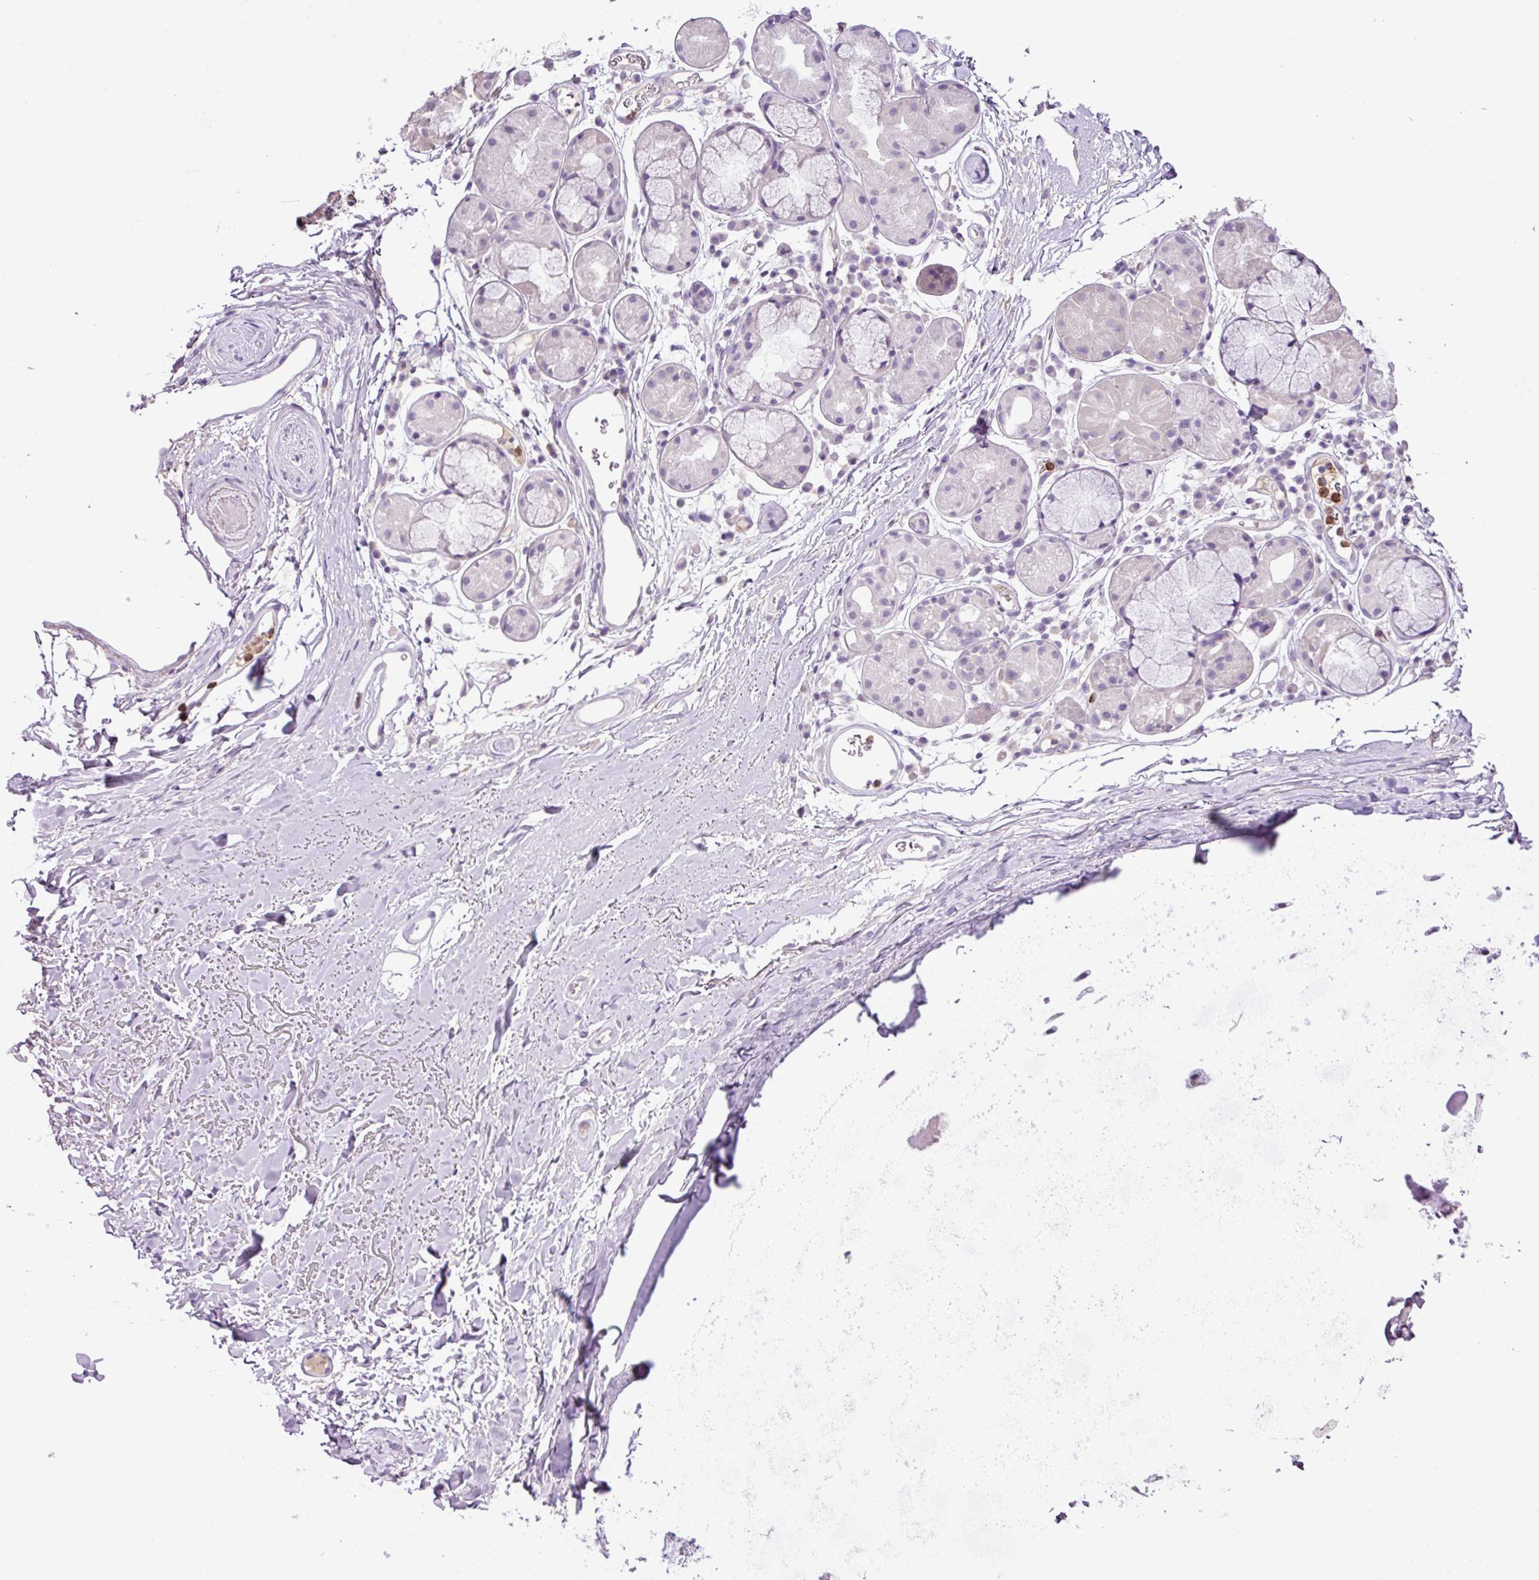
{"staining": {"intensity": "negative", "quantity": "none", "location": "none"}, "tissue": "adipose tissue", "cell_type": "Adipocytes", "image_type": "normal", "snomed": [{"axis": "morphology", "description": "Normal tissue, NOS"}, {"axis": "topography", "description": "Cartilage tissue"}], "caption": "This image is of benign adipose tissue stained with immunohistochemistry (IHC) to label a protein in brown with the nuclei are counter-stained blue. There is no positivity in adipocytes.", "gene": "HTR3E", "patient": {"sex": "male", "age": 80}}